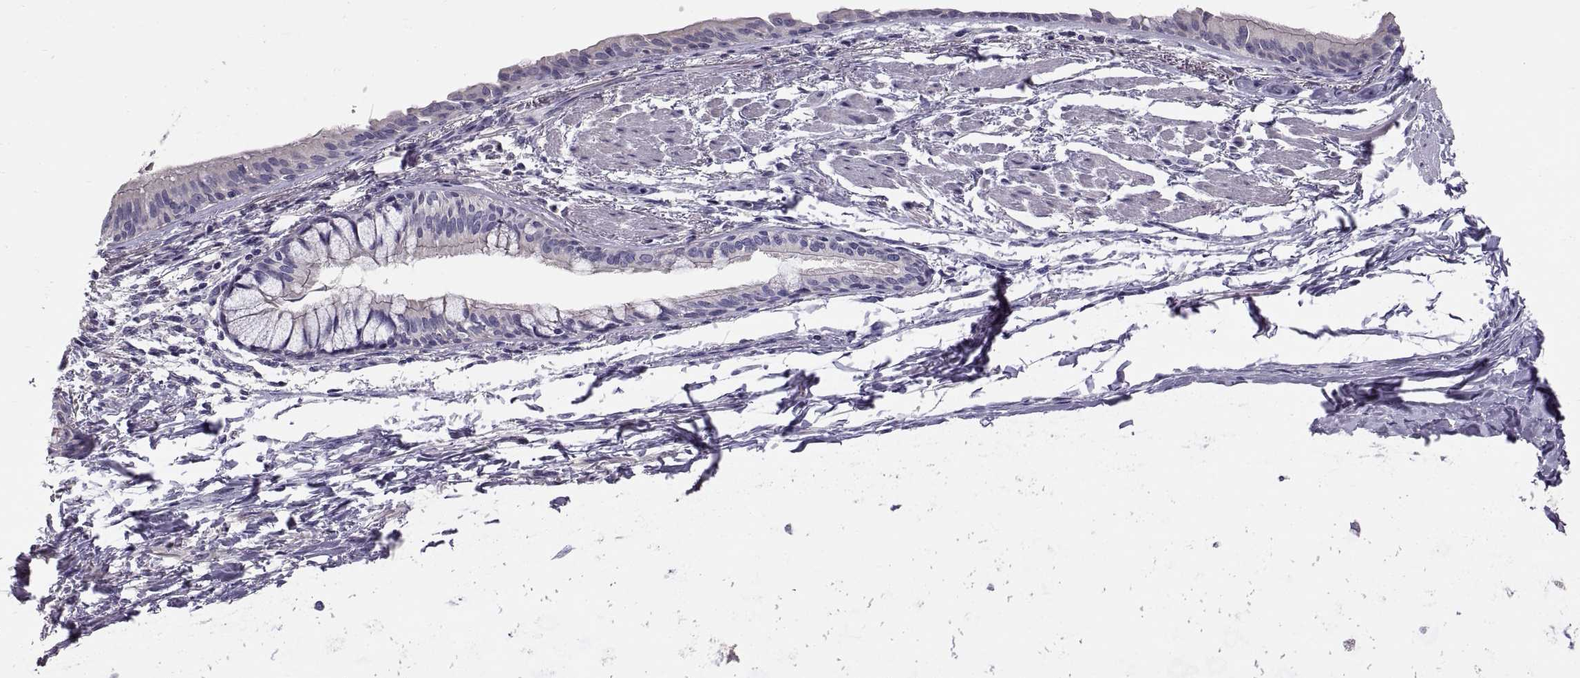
{"staining": {"intensity": "negative", "quantity": "none", "location": "none"}, "tissue": "bronchus", "cell_type": "Respiratory epithelial cells", "image_type": "normal", "snomed": [{"axis": "morphology", "description": "Normal tissue, NOS"}, {"axis": "morphology", "description": "Squamous cell carcinoma, NOS"}, {"axis": "topography", "description": "Bronchus"}, {"axis": "topography", "description": "Lung"}], "caption": "DAB immunohistochemical staining of normal bronchus reveals no significant expression in respiratory epithelial cells.", "gene": "ADAM32", "patient": {"sex": "male", "age": 69}}